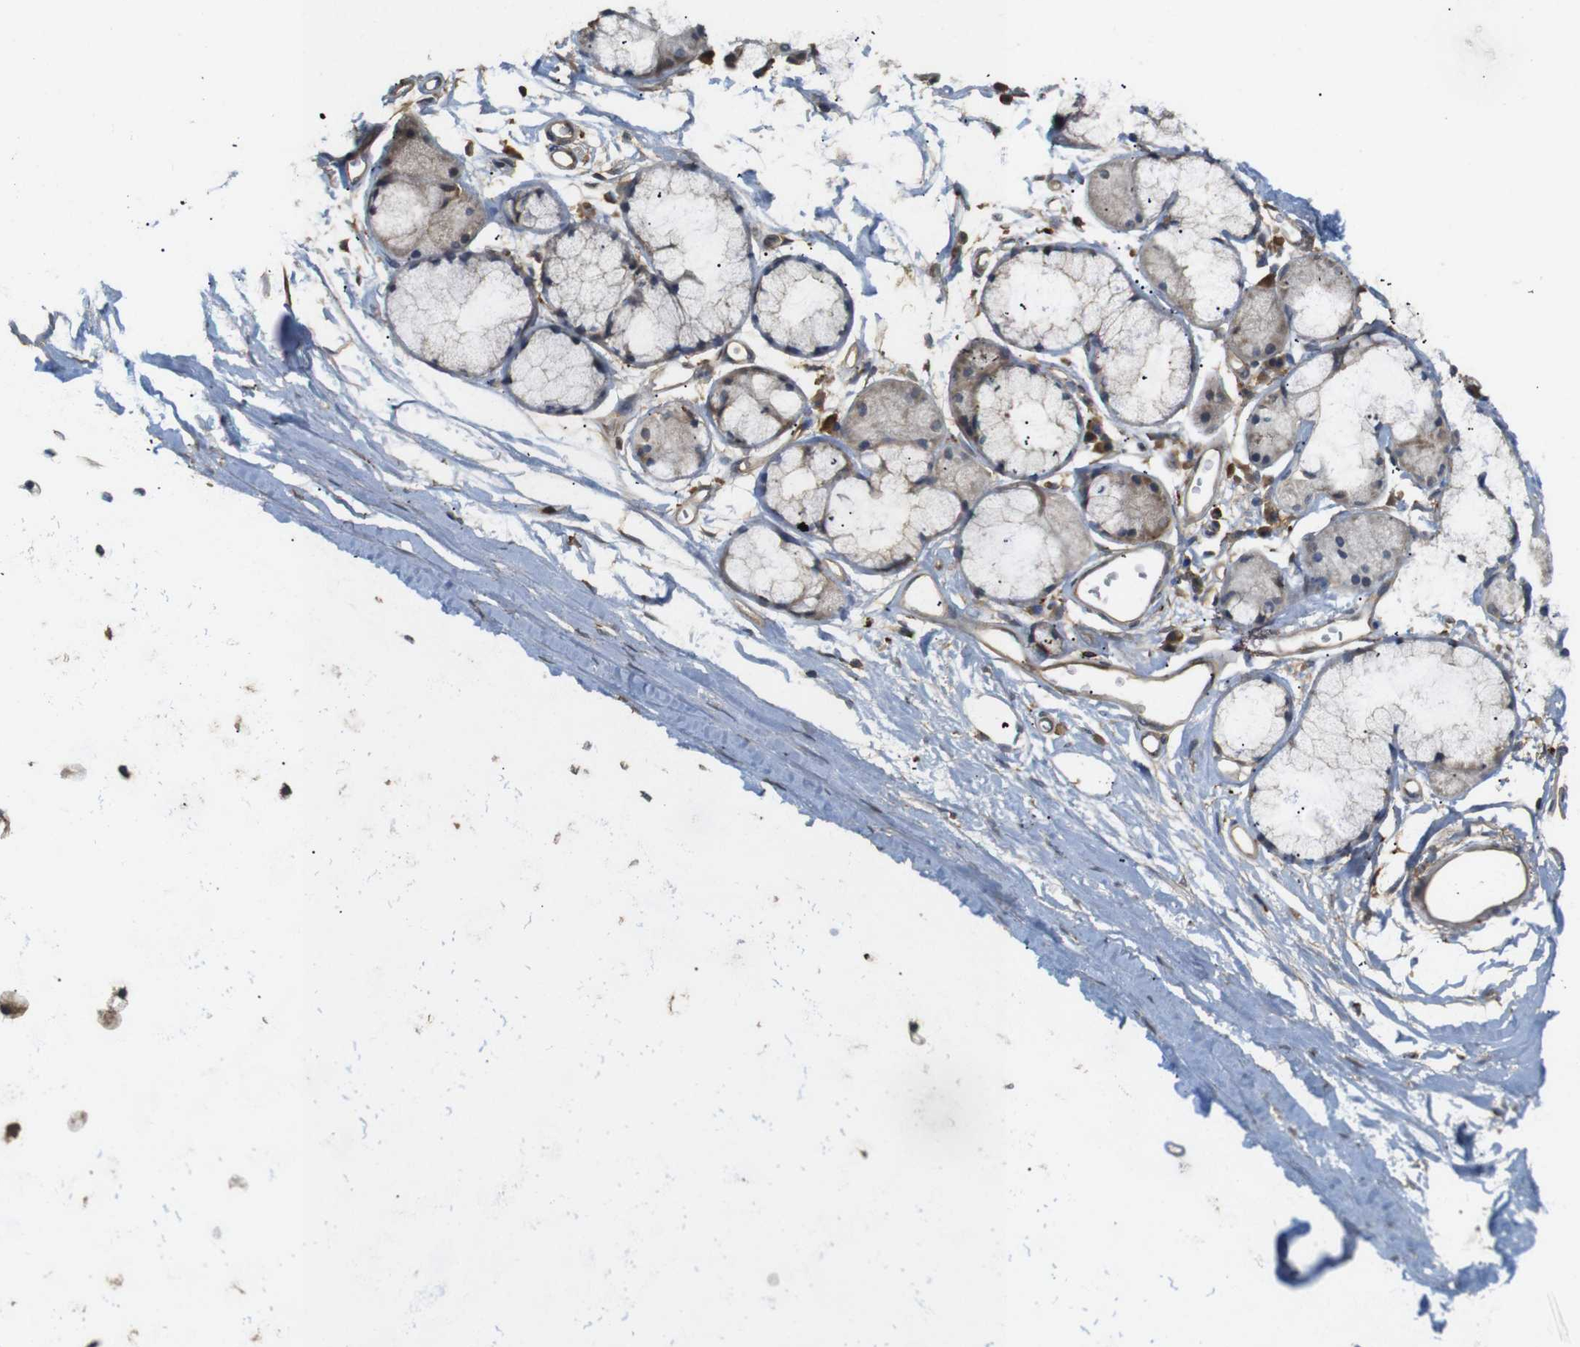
{"staining": {"intensity": "weak", "quantity": ">75%", "location": "cytoplasmic/membranous"}, "tissue": "adipose tissue", "cell_type": "Adipocytes", "image_type": "normal", "snomed": [{"axis": "morphology", "description": "Normal tissue, NOS"}, {"axis": "topography", "description": "Bronchus"}], "caption": "A high-resolution photomicrograph shows immunohistochemistry (IHC) staining of unremarkable adipose tissue, which shows weak cytoplasmic/membranous expression in approximately >75% of adipocytes.", "gene": "KSR1", "patient": {"sex": "female", "age": 73}}